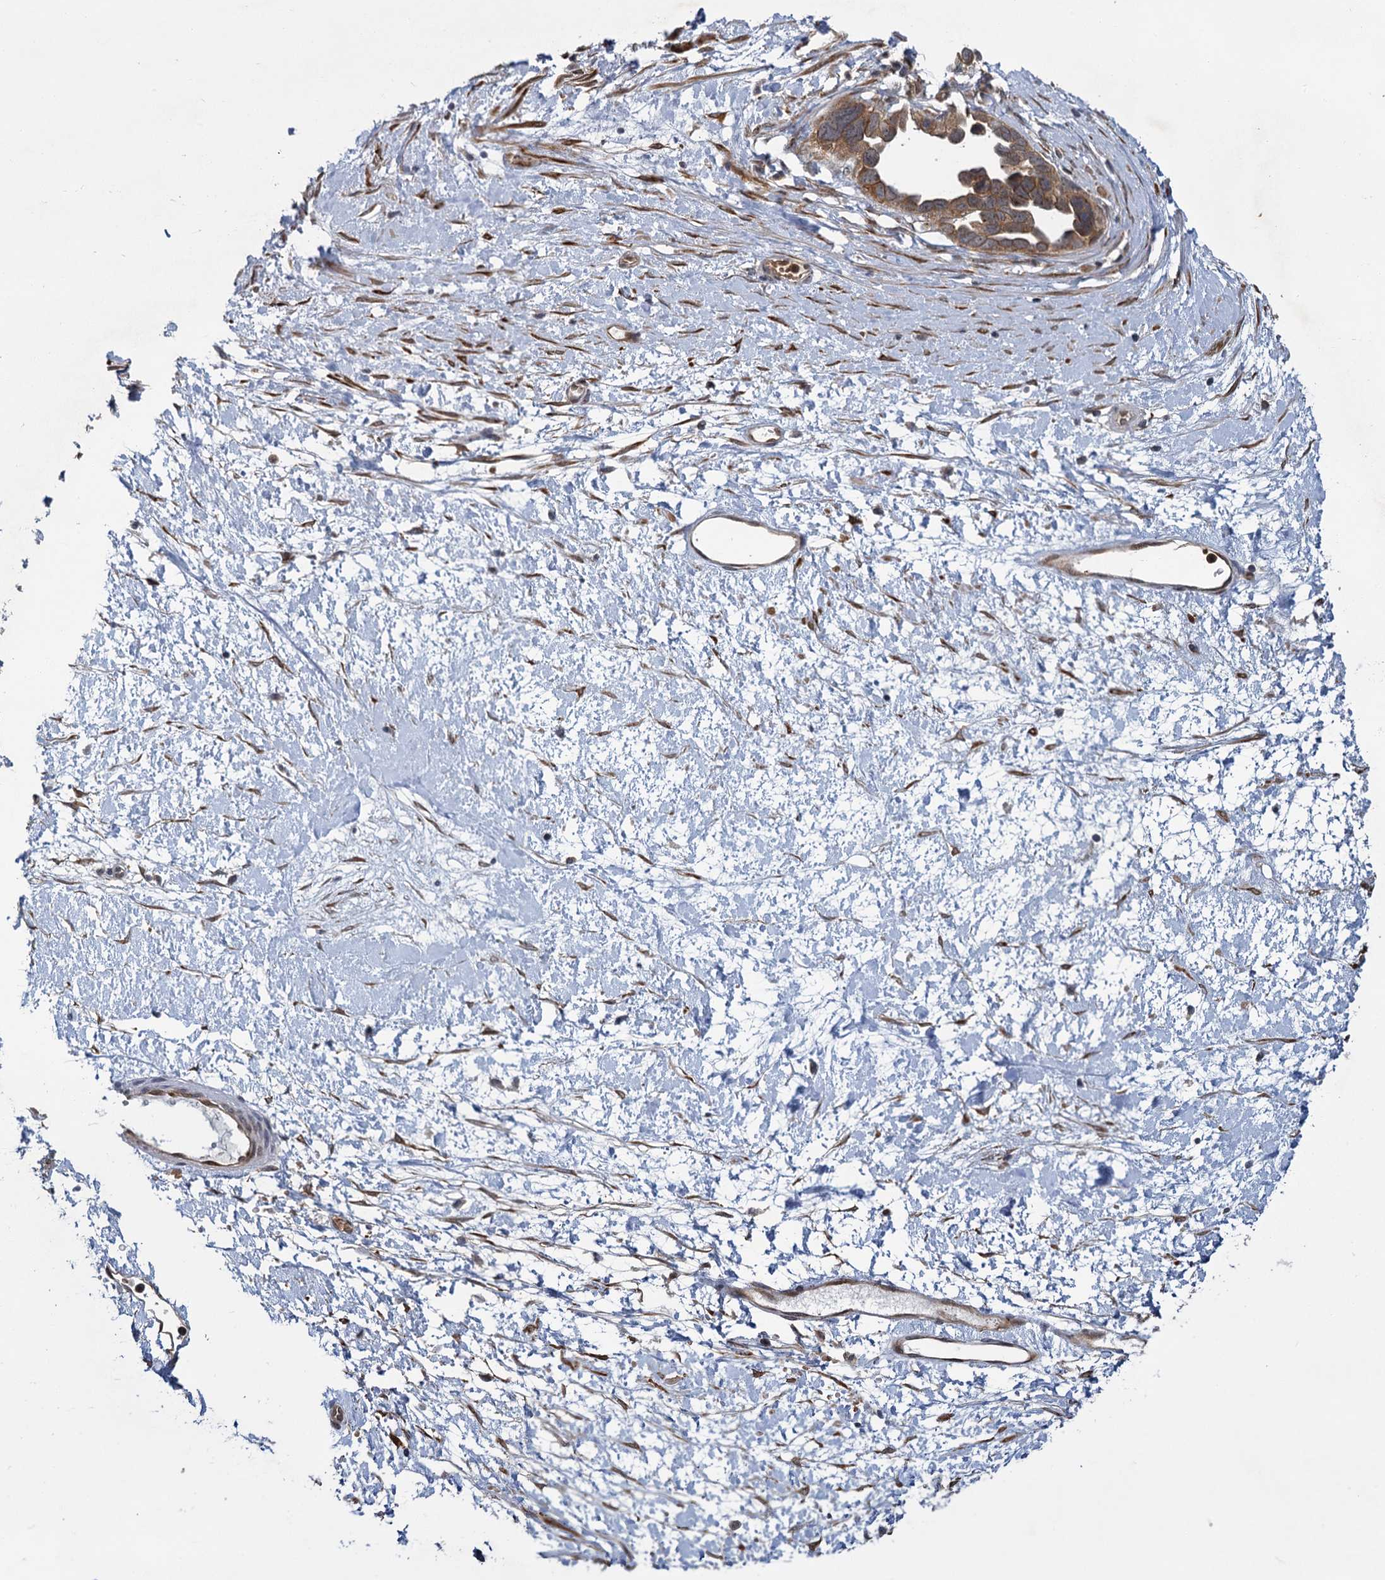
{"staining": {"intensity": "moderate", "quantity": ">75%", "location": "cytoplasmic/membranous"}, "tissue": "ovarian cancer", "cell_type": "Tumor cells", "image_type": "cancer", "snomed": [{"axis": "morphology", "description": "Cystadenocarcinoma, serous, NOS"}, {"axis": "topography", "description": "Ovary"}], "caption": "A histopathology image showing moderate cytoplasmic/membranous expression in approximately >75% of tumor cells in serous cystadenocarcinoma (ovarian), as visualized by brown immunohistochemical staining.", "gene": "APBA2", "patient": {"sex": "female", "age": 54}}